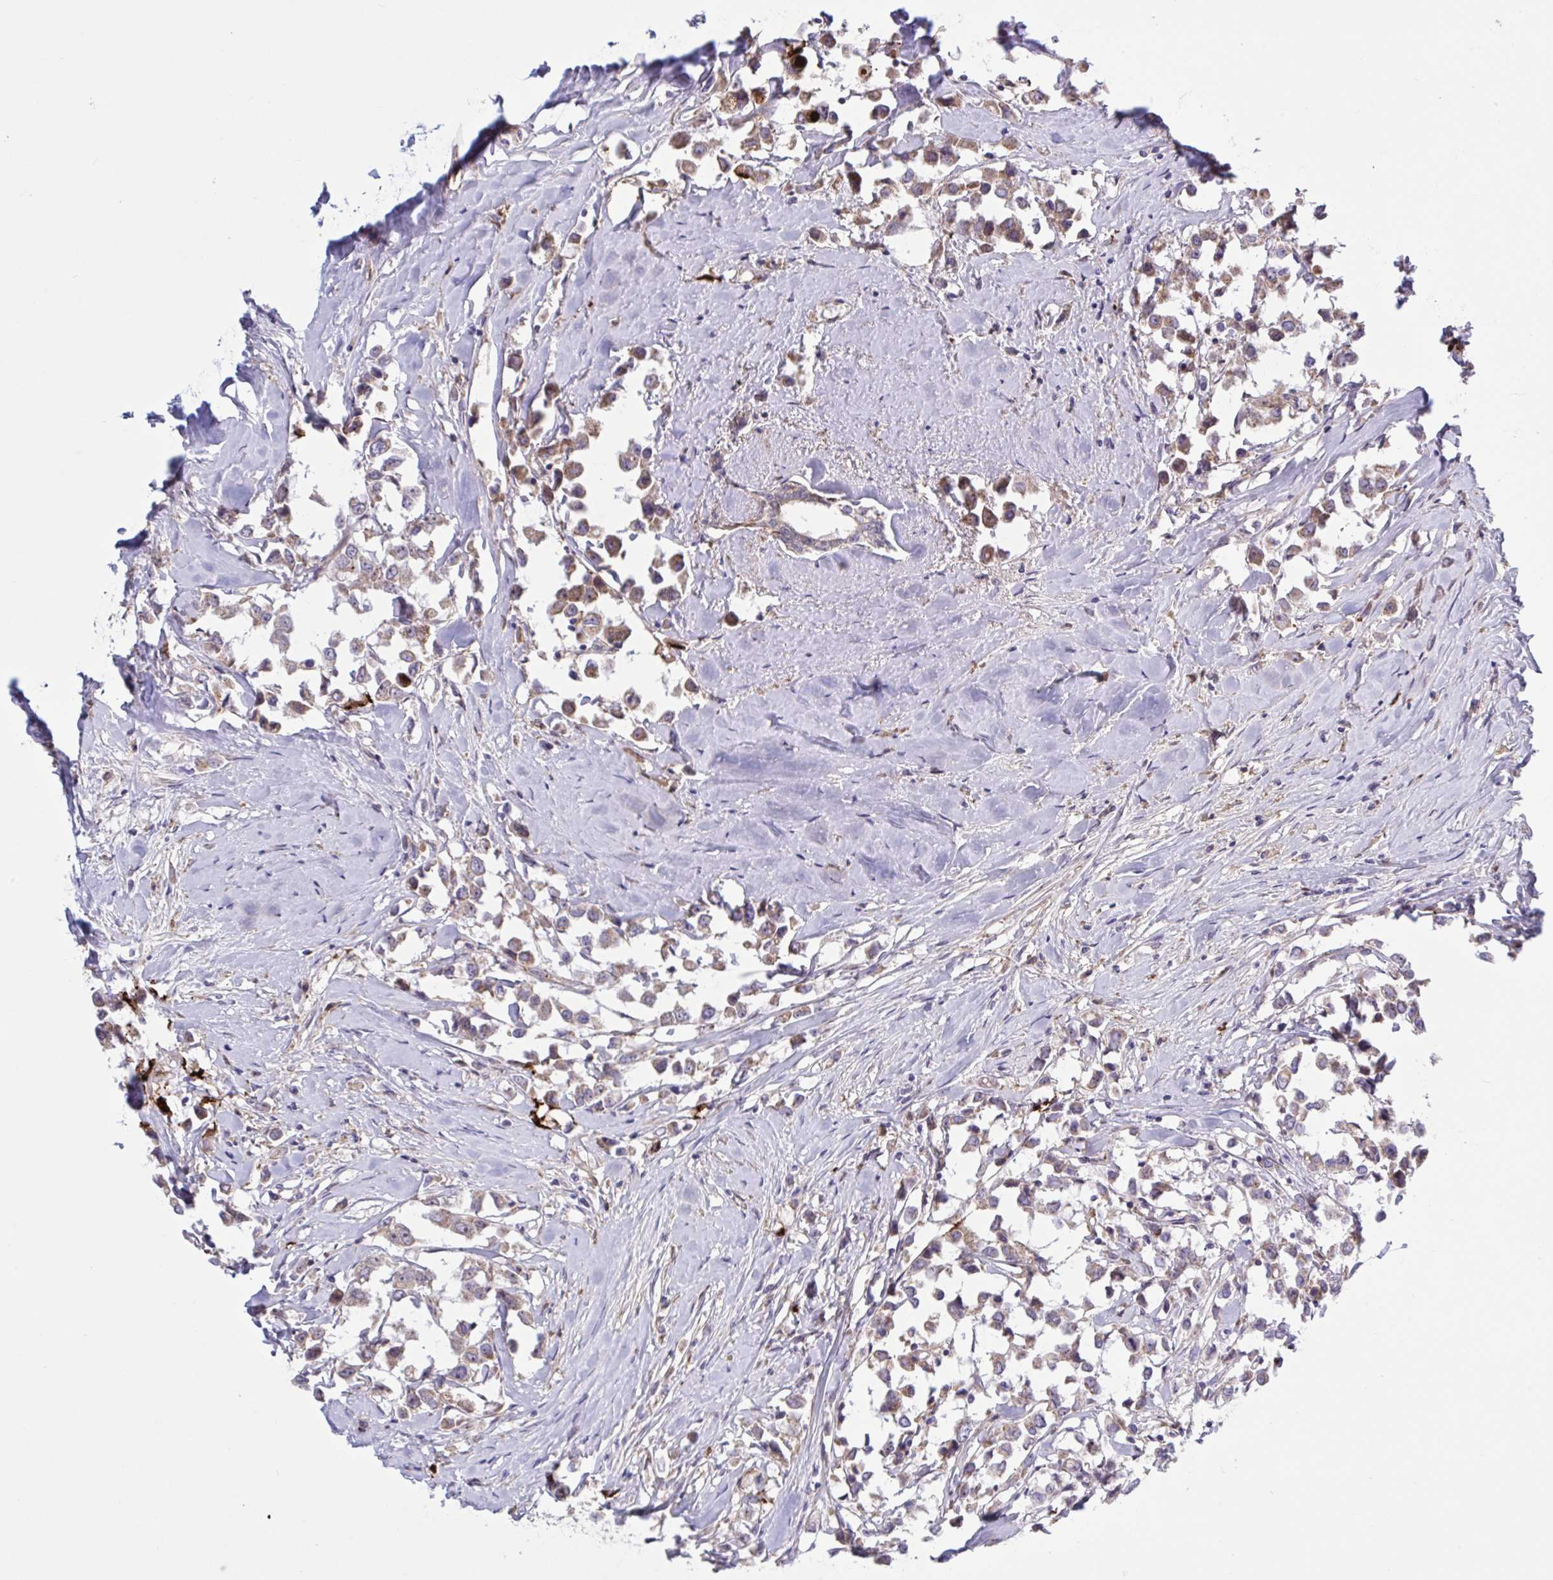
{"staining": {"intensity": "moderate", "quantity": ">75%", "location": "cytoplasmic/membranous"}, "tissue": "breast cancer", "cell_type": "Tumor cells", "image_type": "cancer", "snomed": [{"axis": "morphology", "description": "Duct carcinoma"}, {"axis": "topography", "description": "Breast"}], "caption": "An IHC image of neoplastic tissue is shown. Protein staining in brown highlights moderate cytoplasmic/membranous positivity in intraductal carcinoma (breast) within tumor cells.", "gene": "CD101", "patient": {"sex": "female", "age": 61}}